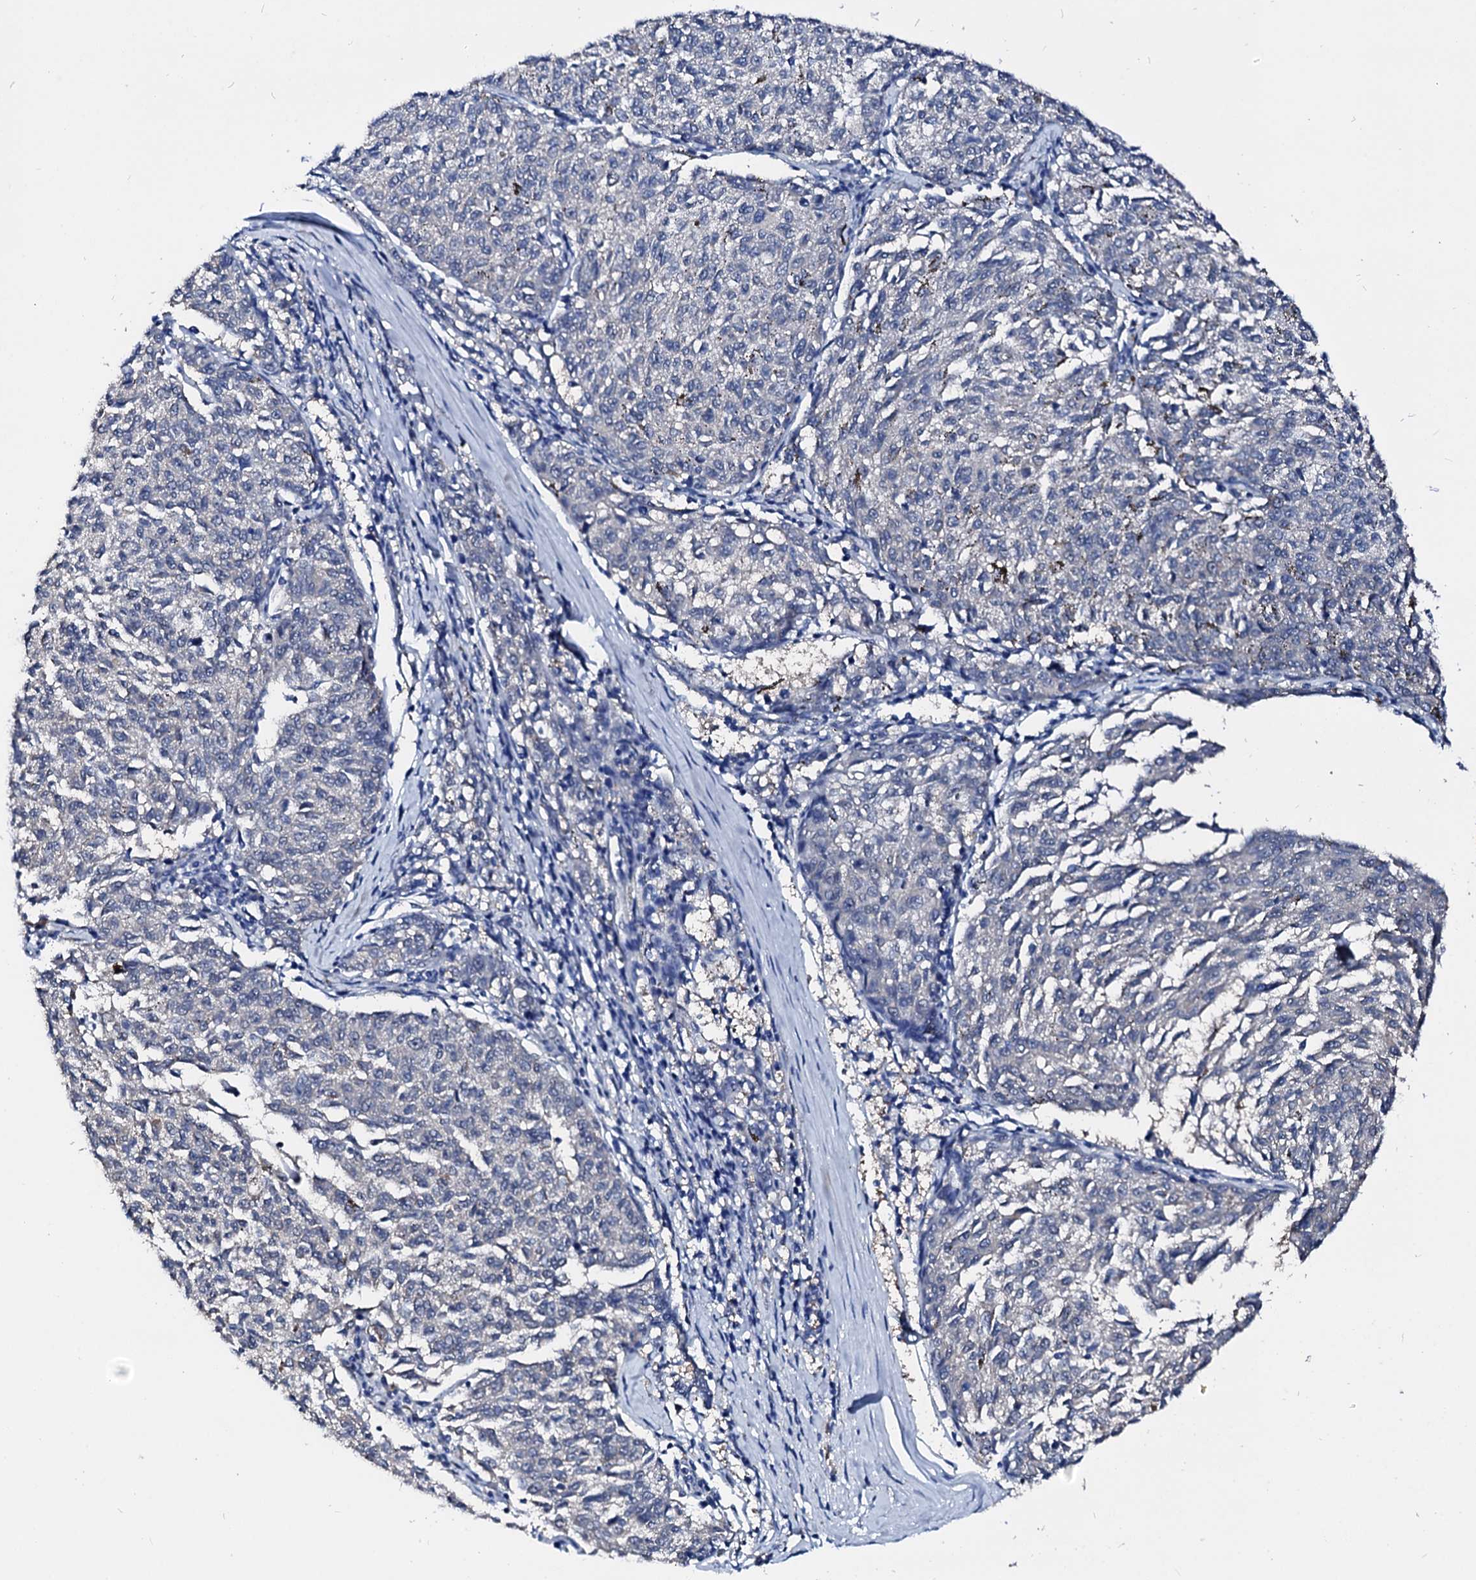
{"staining": {"intensity": "negative", "quantity": "none", "location": "none"}, "tissue": "melanoma", "cell_type": "Tumor cells", "image_type": "cancer", "snomed": [{"axis": "morphology", "description": "Malignant melanoma, NOS"}, {"axis": "topography", "description": "Skin"}], "caption": "Human melanoma stained for a protein using IHC exhibits no expression in tumor cells.", "gene": "CSN2", "patient": {"sex": "female", "age": 72}}